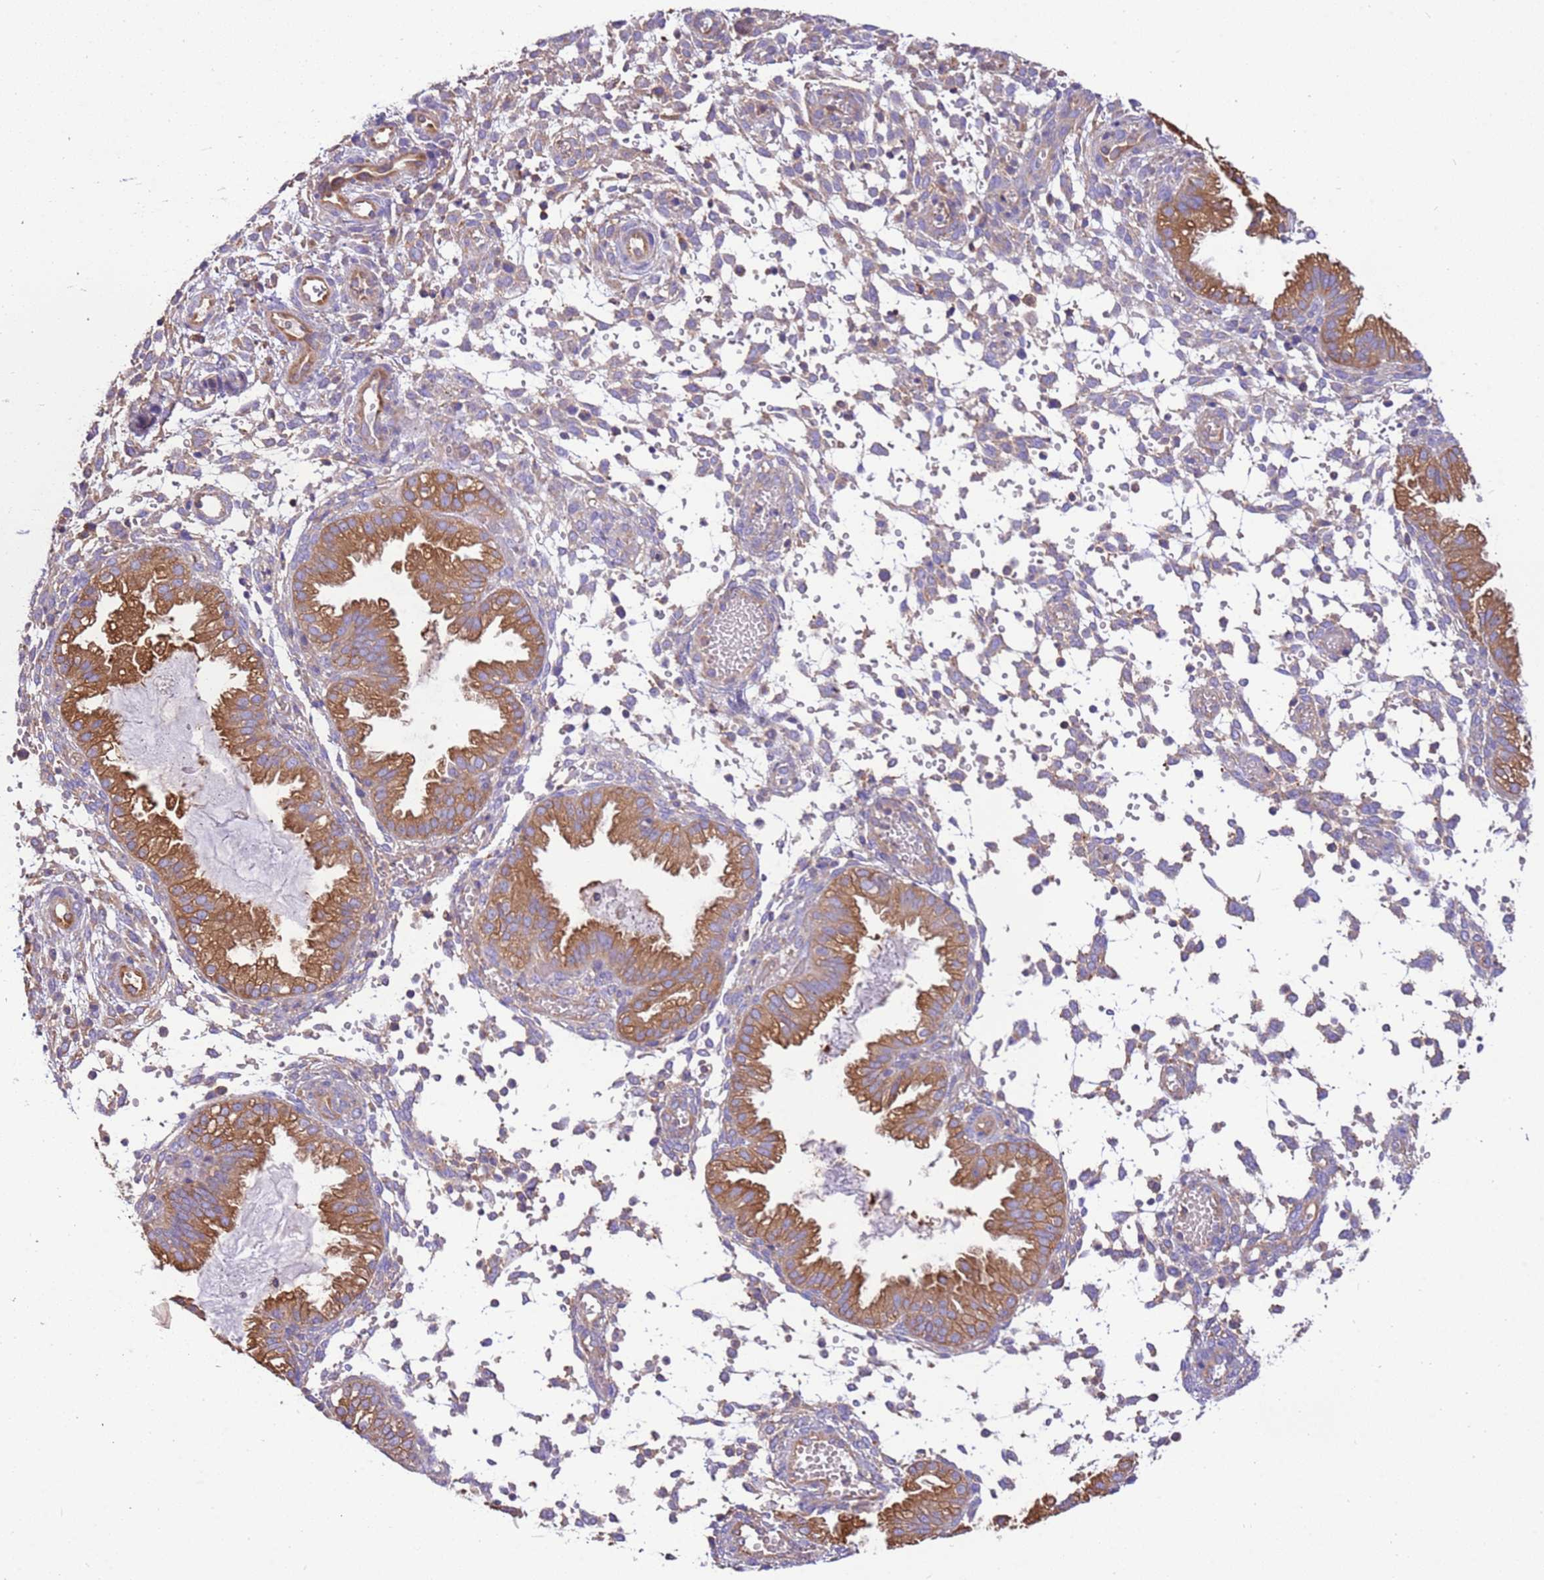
{"staining": {"intensity": "weak", "quantity": "25%-75%", "location": "cytoplasmic/membranous"}, "tissue": "endometrium", "cell_type": "Cells in endometrial stroma", "image_type": "normal", "snomed": [{"axis": "morphology", "description": "Normal tissue, NOS"}, {"axis": "topography", "description": "Endometrium"}], "caption": "The micrograph shows staining of normal endometrium, revealing weak cytoplasmic/membranous protein positivity (brown color) within cells in endometrial stroma. (DAB IHC, brown staining for protein, blue staining for nuclei).", "gene": "NAALADL1", "patient": {"sex": "female", "age": 33}}